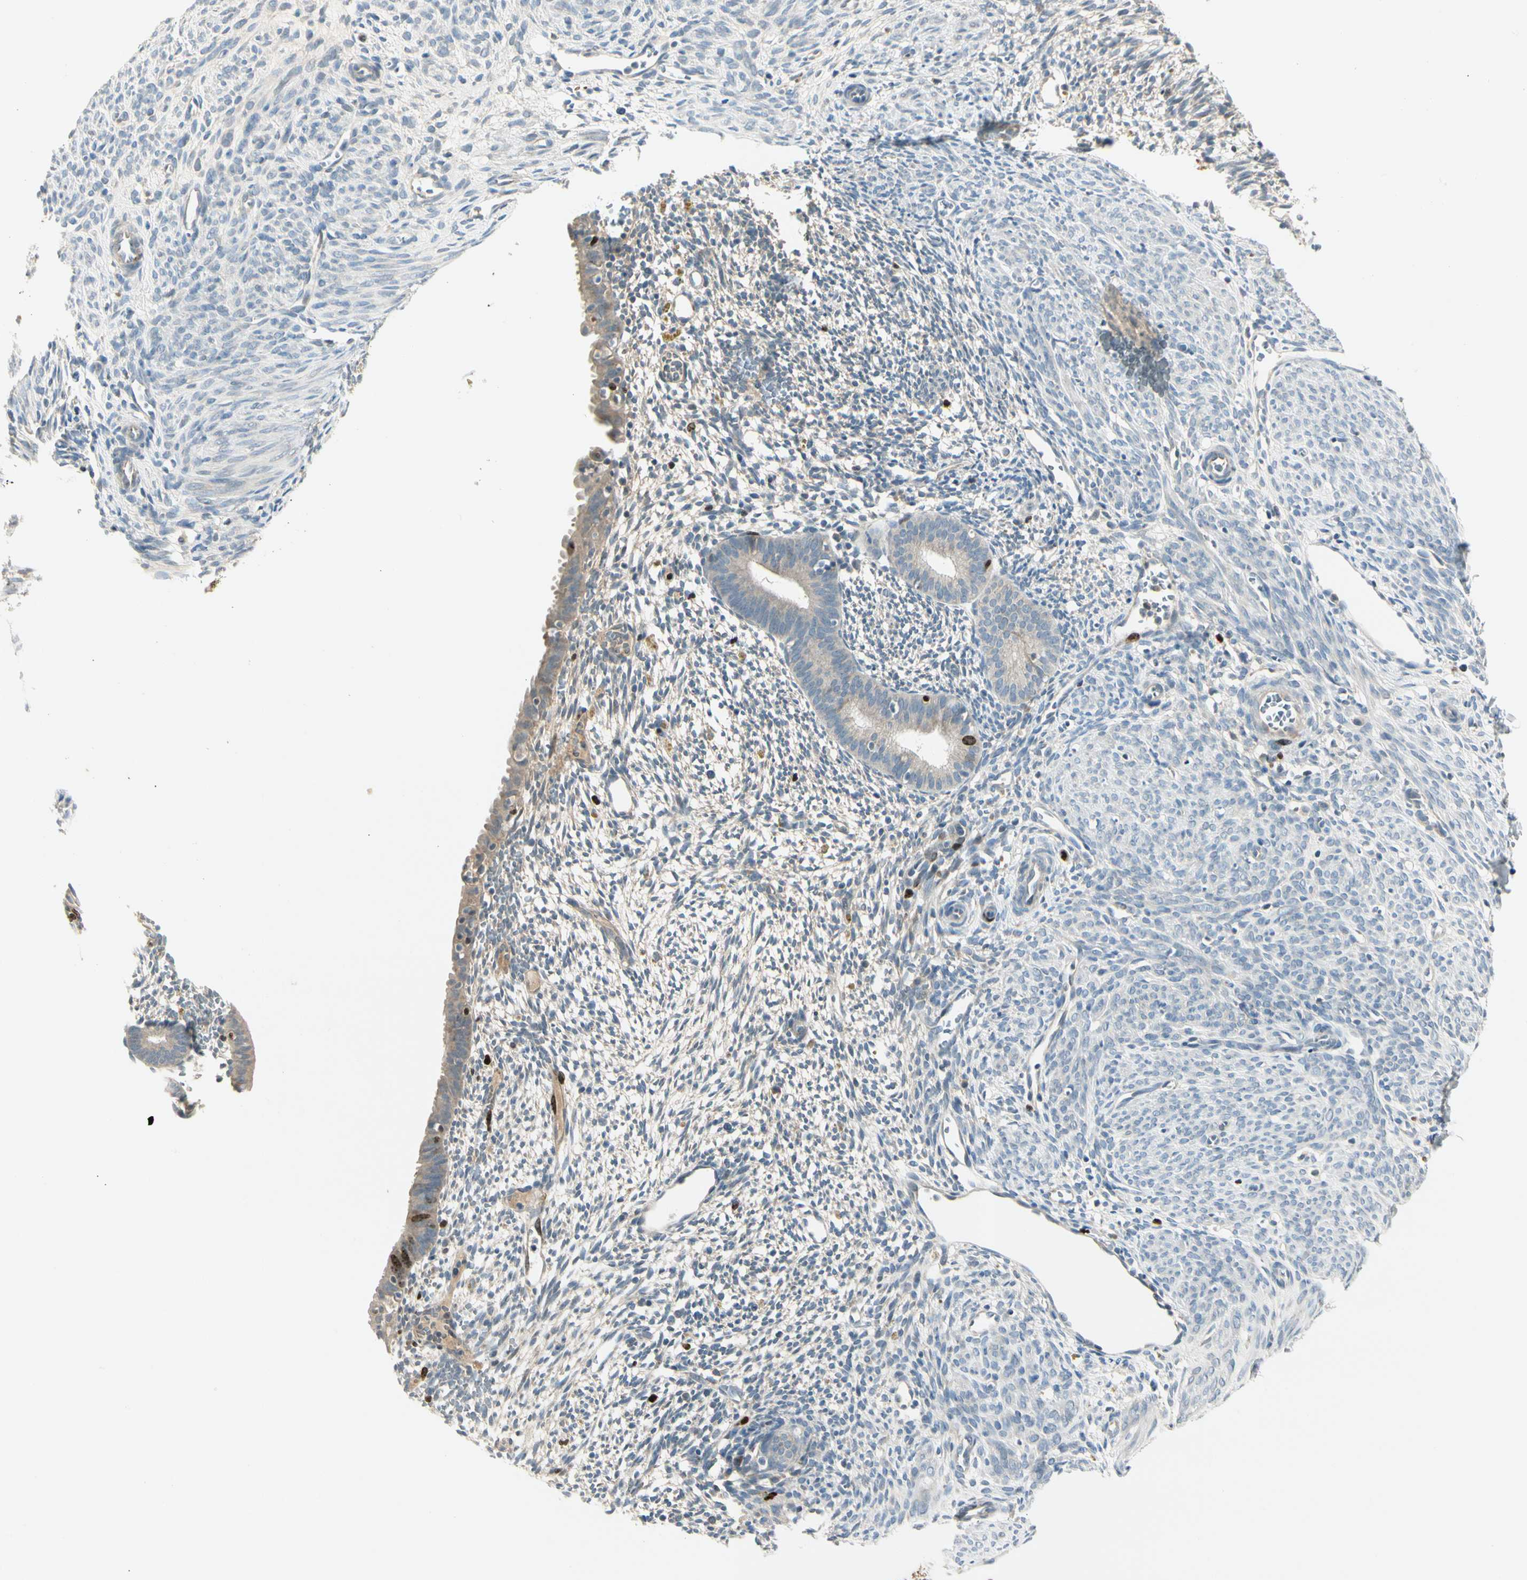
{"staining": {"intensity": "negative", "quantity": "none", "location": "none"}, "tissue": "endometrium", "cell_type": "Cells in endometrial stroma", "image_type": "normal", "snomed": [{"axis": "morphology", "description": "Normal tissue, NOS"}, {"axis": "morphology", "description": "Atrophy, NOS"}, {"axis": "topography", "description": "Uterus"}, {"axis": "topography", "description": "Endometrium"}], "caption": "IHC of benign endometrium exhibits no staining in cells in endometrial stroma.", "gene": "PITX1", "patient": {"sex": "female", "age": 68}}